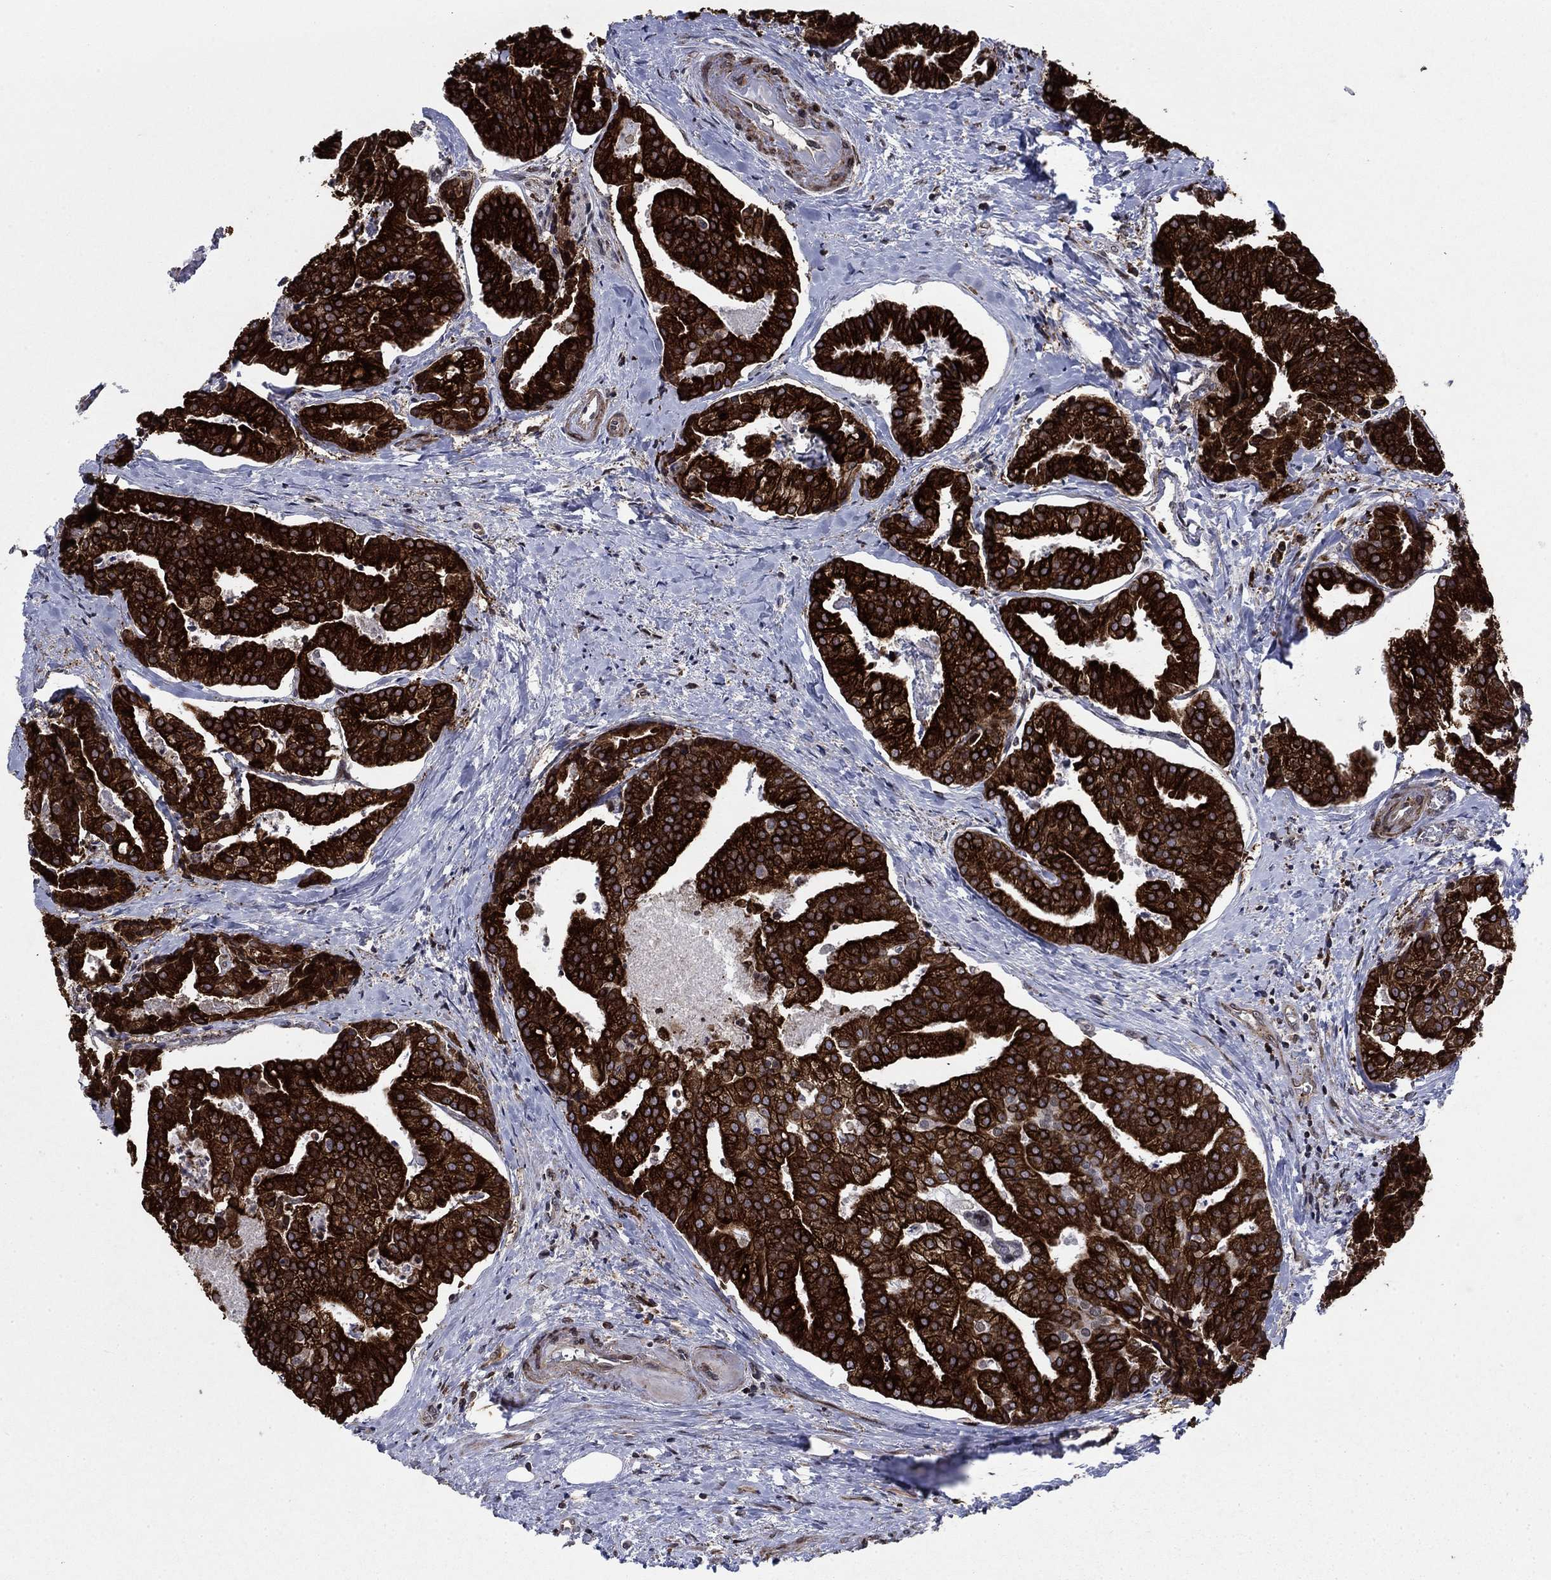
{"staining": {"intensity": "strong", "quantity": ">75%", "location": "cytoplasmic/membranous"}, "tissue": "prostate cancer", "cell_type": "Tumor cells", "image_type": "cancer", "snomed": [{"axis": "morphology", "description": "Adenocarcinoma, NOS"}, {"axis": "topography", "description": "Prostate and seminal vesicle, NOS"}, {"axis": "topography", "description": "Prostate"}], "caption": "Prostate cancer (adenocarcinoma) stained for a protein shows strong cytoplasmic/membranous positivity in tumor cells.", "gene": "DHRS7", "patient": {"sex": "male", "age": 44}}